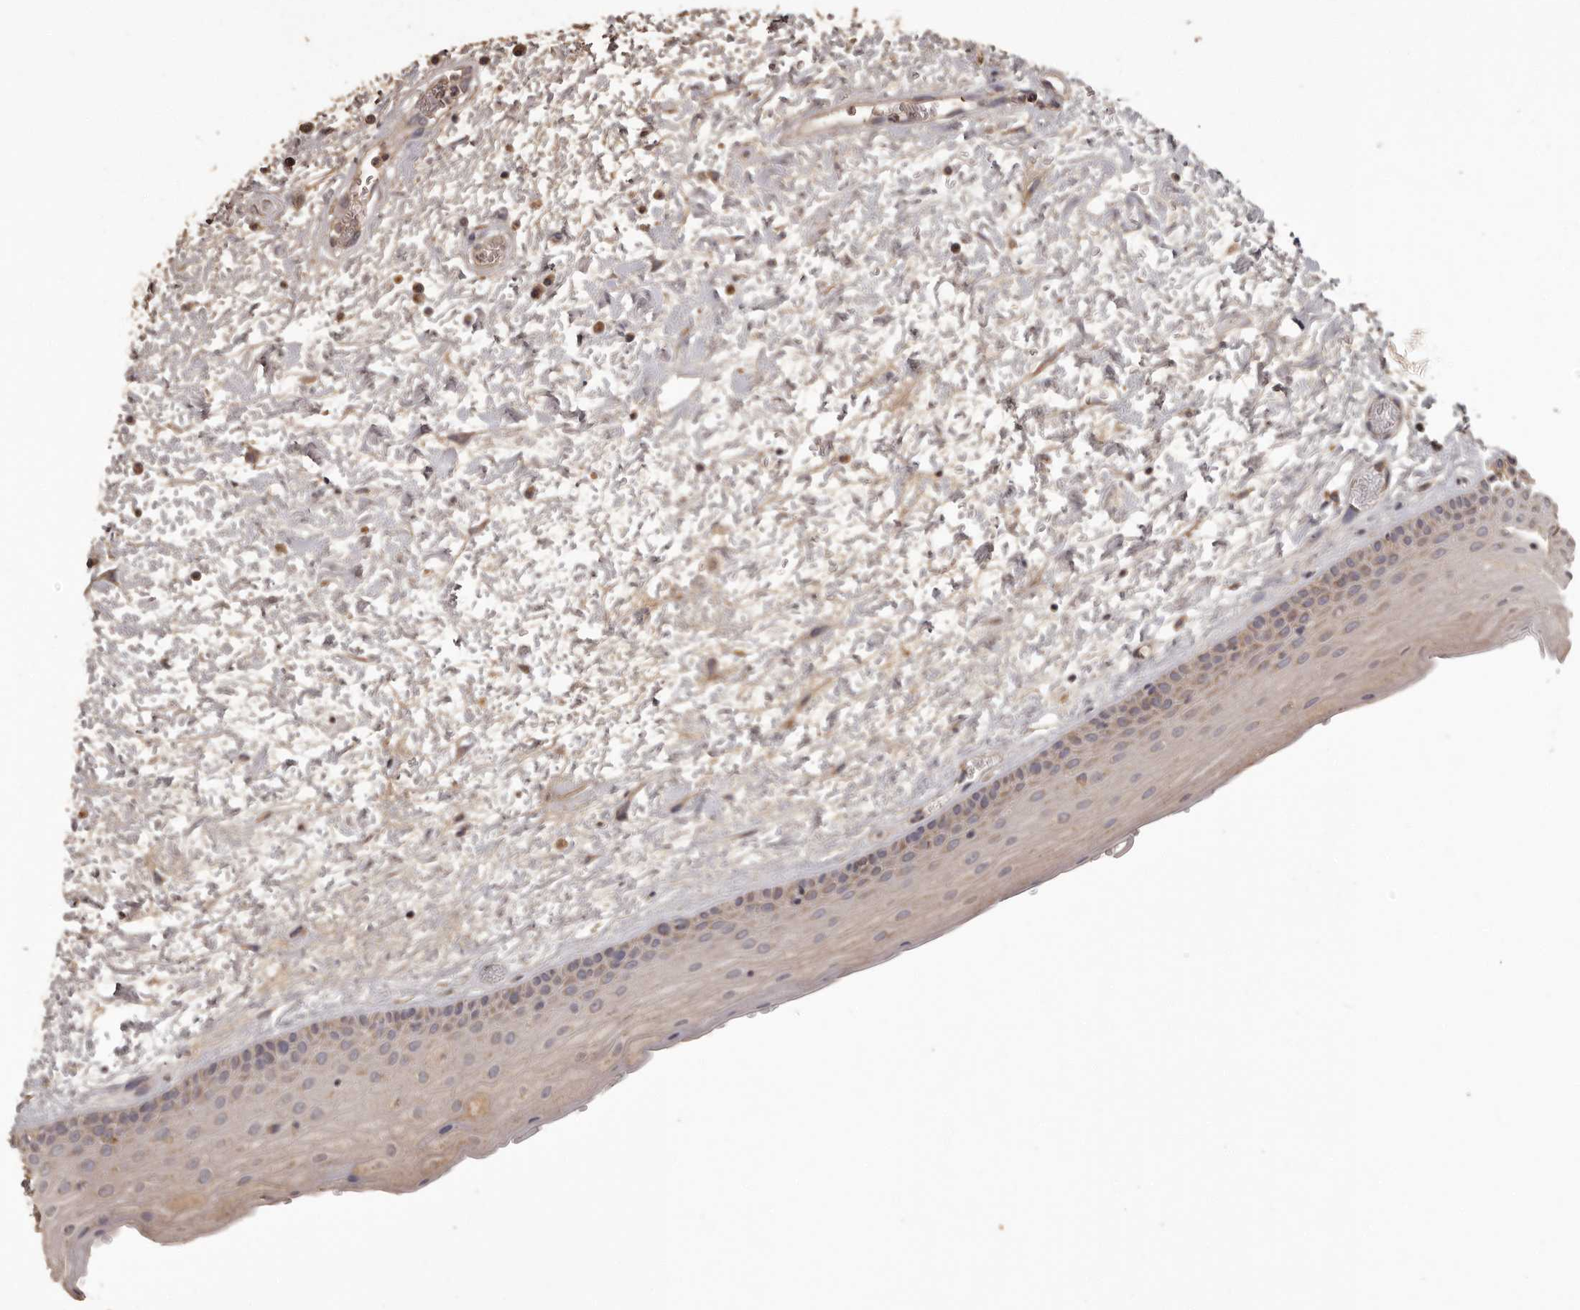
{"staining": {"intensity": "weak", "quantity": "25%-75%", "location": "cytoplasmic/membranous"}, "tissue": "oral mucosa", "cell_type": "Squamous epithelial cells", "image_type": "normal", "snomed": [{"axis": "morphology", "description": "Normal tissue, NOS"}, {"axis": "topography", "description": "Oral tissue"}], "caption": "A histopathology image of oral mucosa stained for a protein displays weak cytoplasmic/membranous brown staining in squamous epithelial cells. Immunohistochemistry stains the protein of interest in brown and the nuclei are stained blue.", "gene": "MGAT5", "patient": {"sex": "female", "age": 76}}